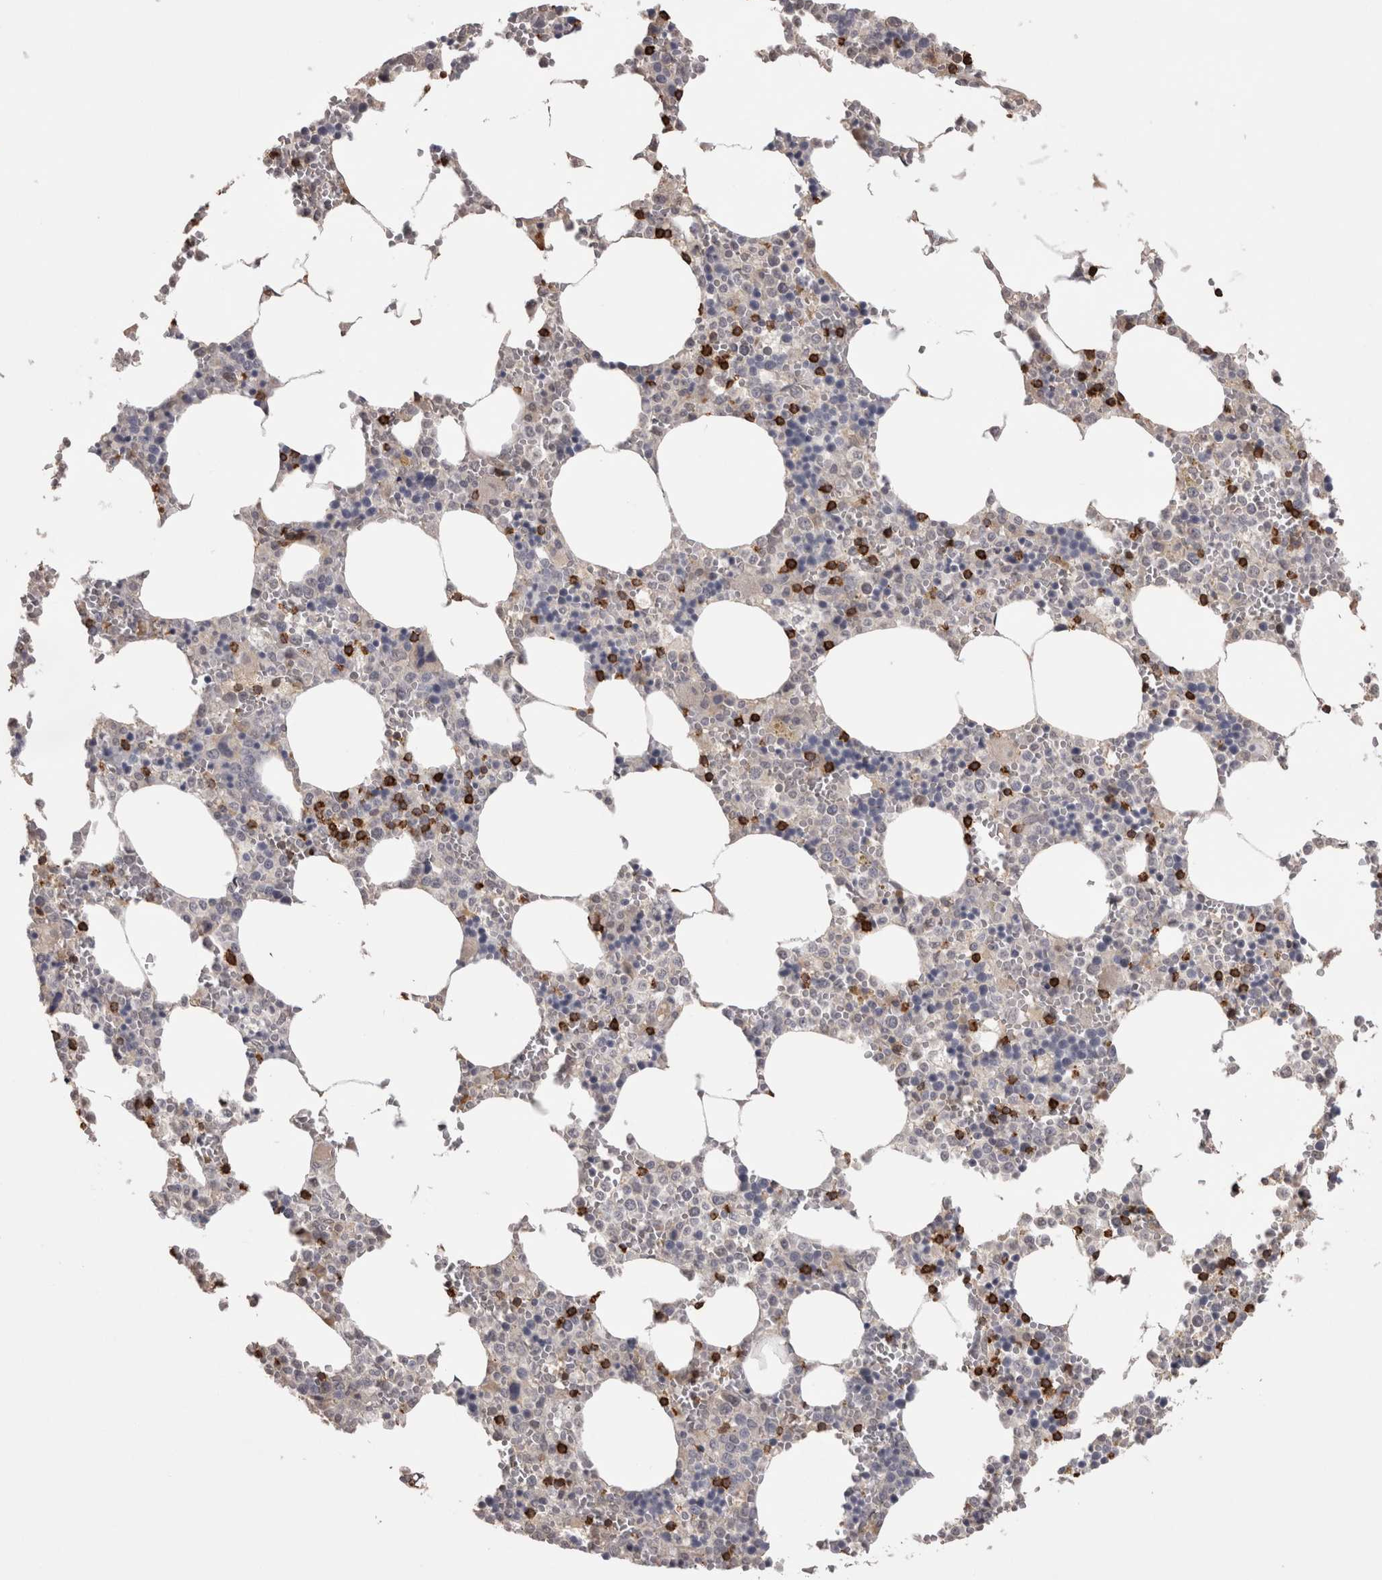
{"staining": {"intensity": "strong", "quantity": "<25%", "location": "cytoplasmic/membranous"}, "tissue": "bone marrow", "cell_type": "Hematopoietic cells", "image_type": "normal", "snomed": [{"axis": "morphology", "description": "Normal tissue, NOS"}, {"axis": "topography", "description": "Bone marrow"}], "caption": "Immunohistochemistry (IHC) histopathology image of normal bone marrow: bone marrow stained using immunohistochemistry (IHC) shows medium levels of strong protein expression localized specifically in the cytoplasmic/membranous of hematopoietic cells, appearing as a cytoplasmic/membranous brown color.", "gene": "SKAP1", "patient": {"sex": "male", "age": 70}}